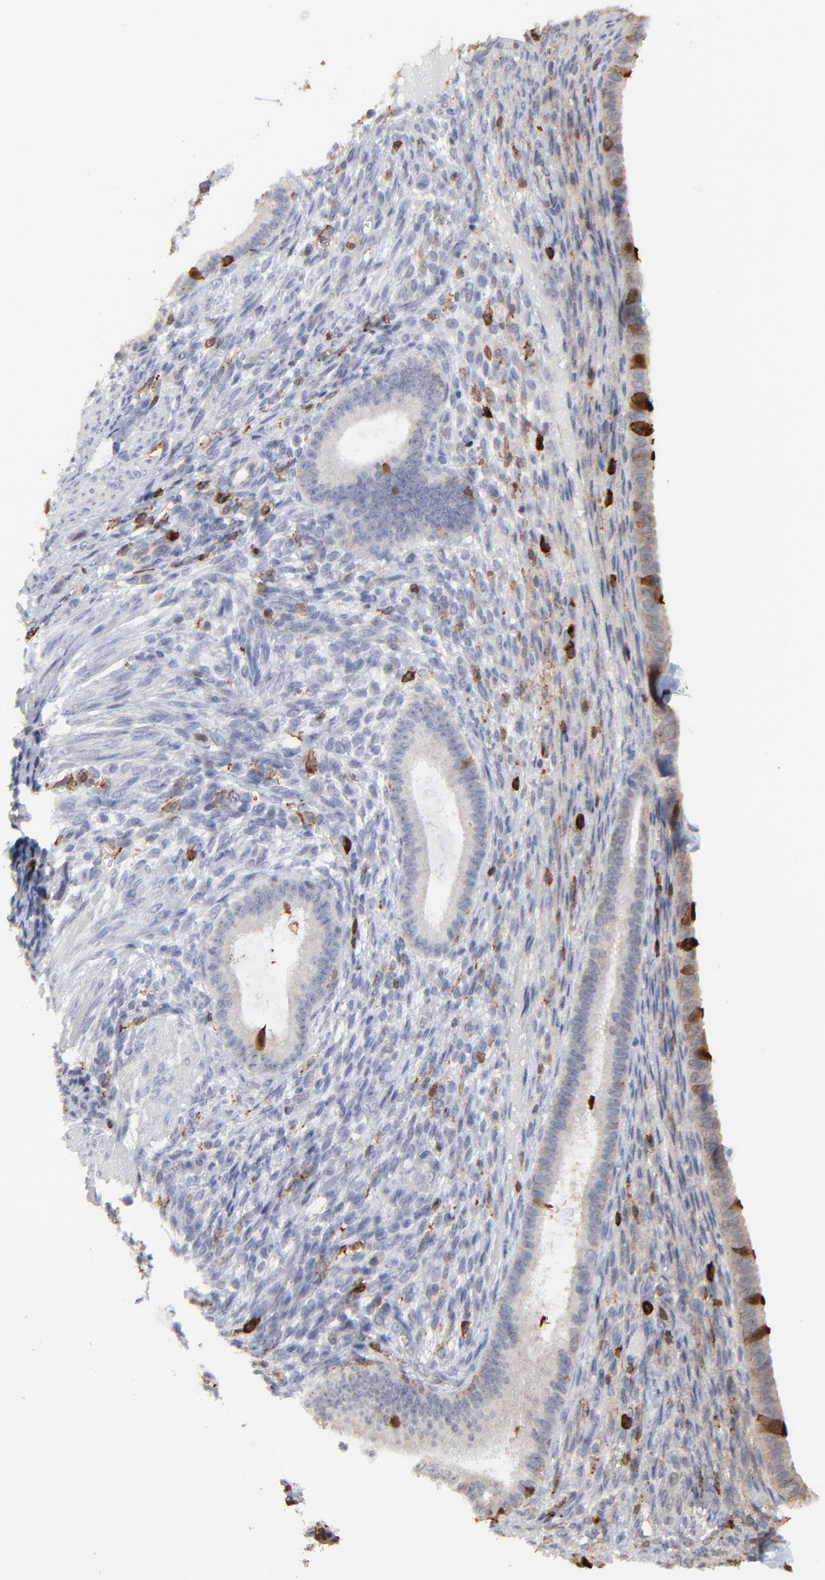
{"staining": {"intensity": "strong", "quantity": "<25%", "location": "nuclear"}, "tissue": "endometrium", "cell_type": "Cells in endometrial stroma", "image_type": "normal", "snomed": [{"axis": "morphology", "description": "Normal tissue, NOS"}, {"axis": "topography", "description": "Endometrium"}], "caption": "A high-resolution micrograph shows IHC staining of unremarkable endometrium, which shows strong nuclear staining in about <25% of cells in endometrial stroma.", "gene": "SLC6A14", "patient": {"sex": "female", "age": 72}}